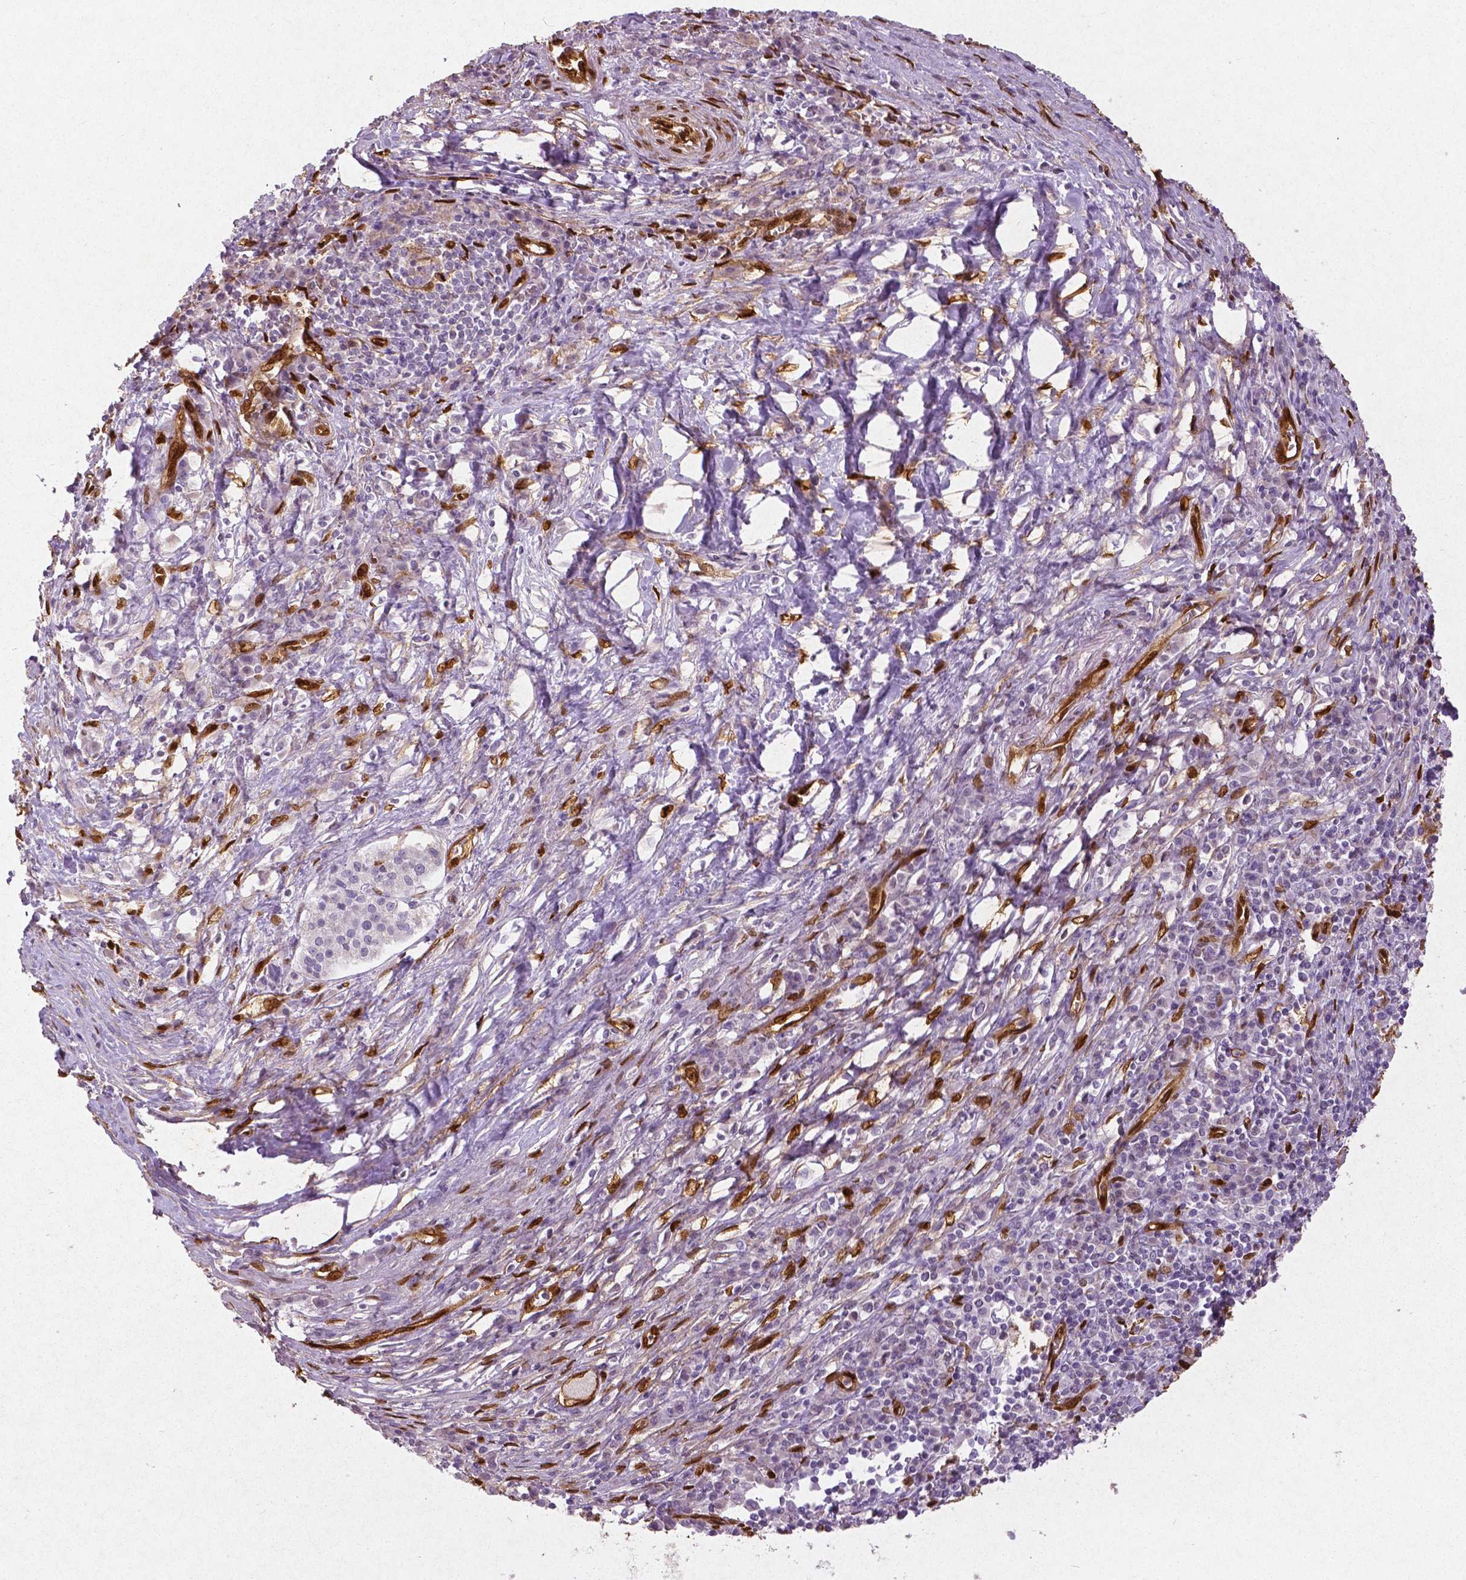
{"staining": {"intensity": "negative", "quantity": "none", "location": "none"}, "tissue": "pancreatic cancer", "cell_type": "Tumor cells", "image_type": "cancer", "snomed": [{"axis": "morphology", "description": "Adenocarcinoma, NOS"}, {"axis": "topography", "description": "Pancreas"}], "caption": "Immunohistochemistry histopathology image of pancreatic adenocarcinoma stained for a protein (brown), which displays no positivity in tumor cells.", "gene": "WWTR1", "patient": {"sex": "male", "age": 63}}